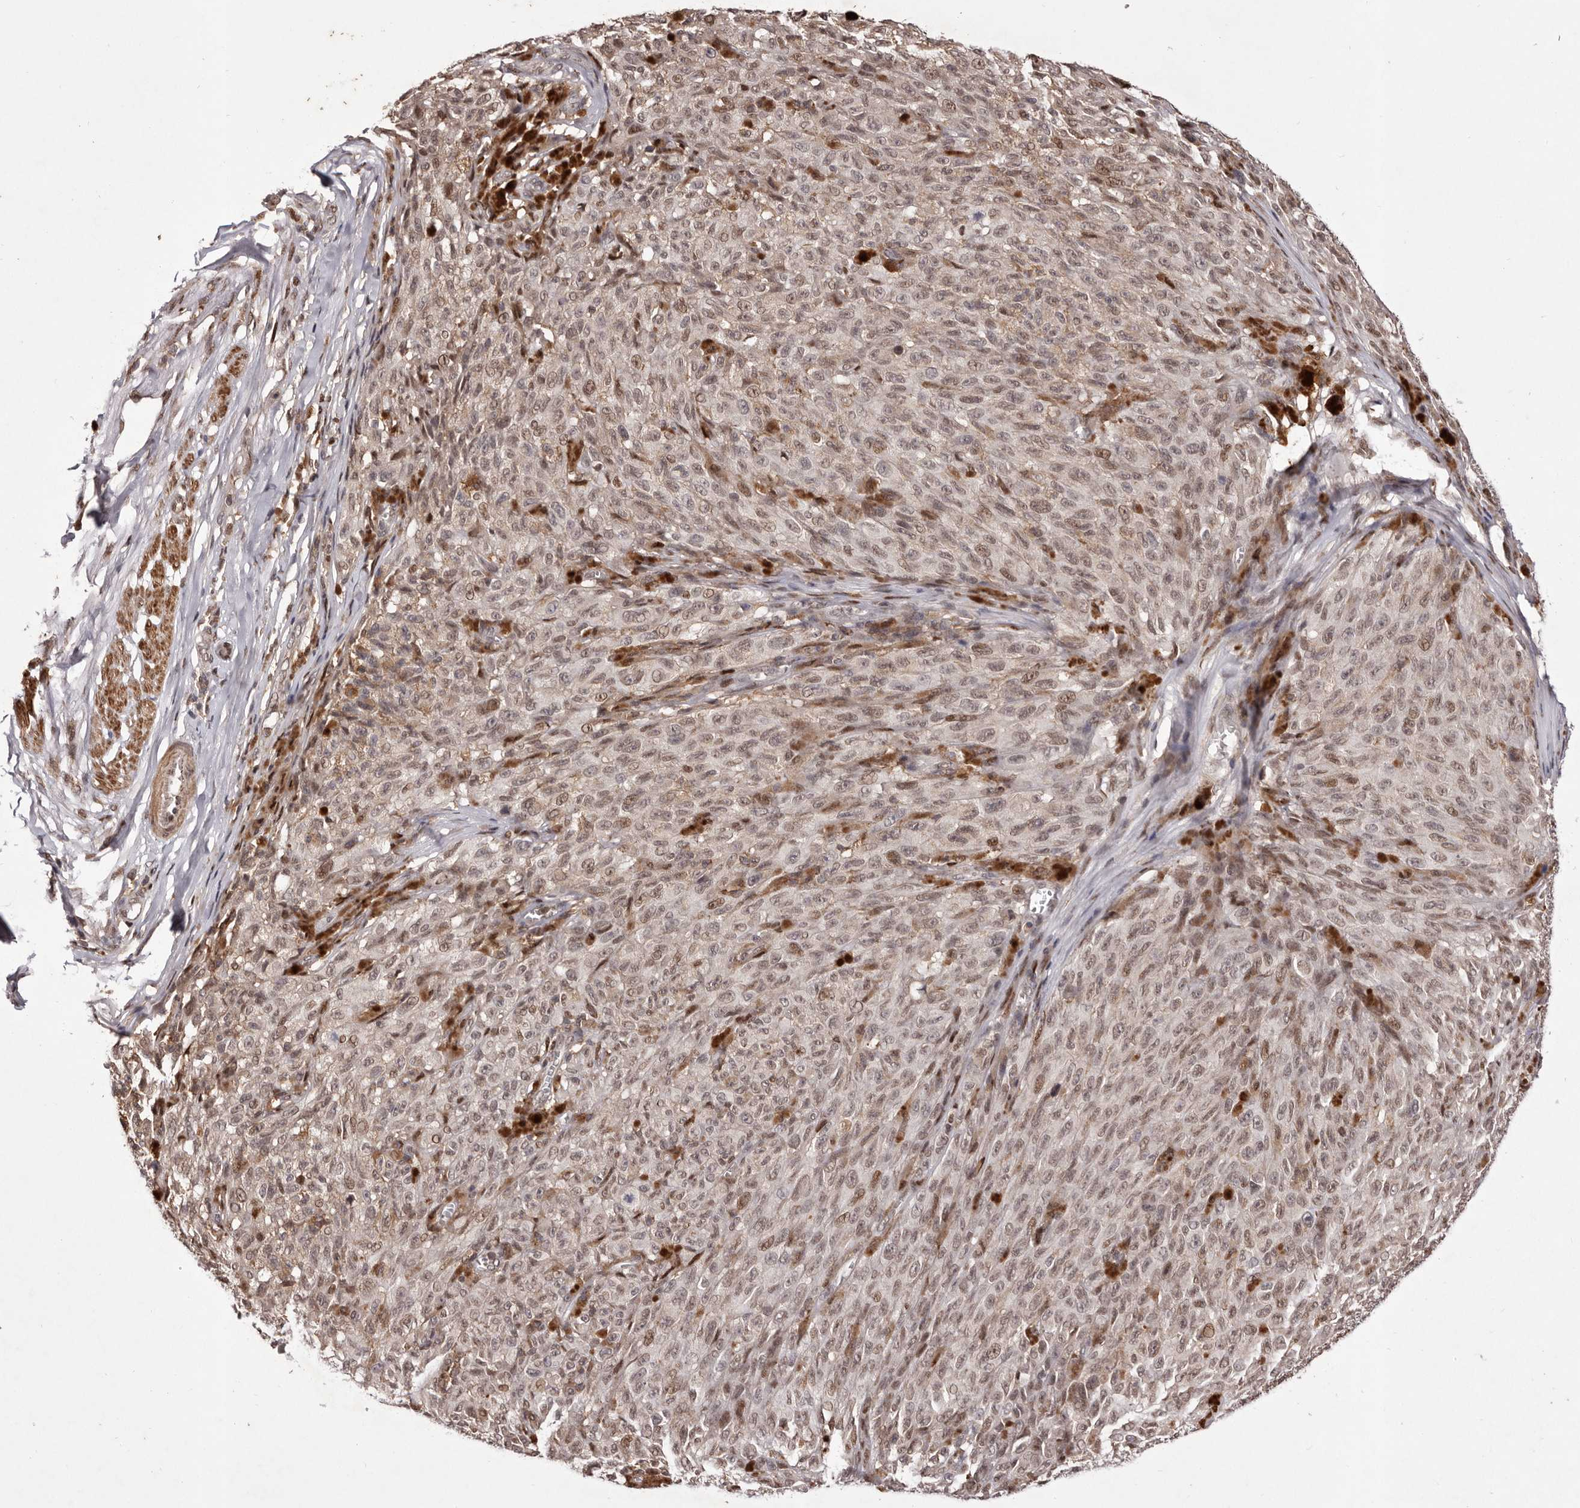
{"staining": {"intensity": "weak", "quantity": ">75%", "location": "nuclear"}, "tissue": "melanoma", "cell_type": "Tumor cells", "image_type": "cancer", "snomed": [{"axis": "morphology", "description": "Malignant melanoma, NOS"}, {"axis": "topography", "description": "Skin"}], "caption": "IHC histopathology image of melanoma stained for a protein (brown), which demonstrates low levels of weak nuclear expression in about >75% of tumor cells.", "gene": "FBXO5", "patient": {"sex": "female", "age": 82}}